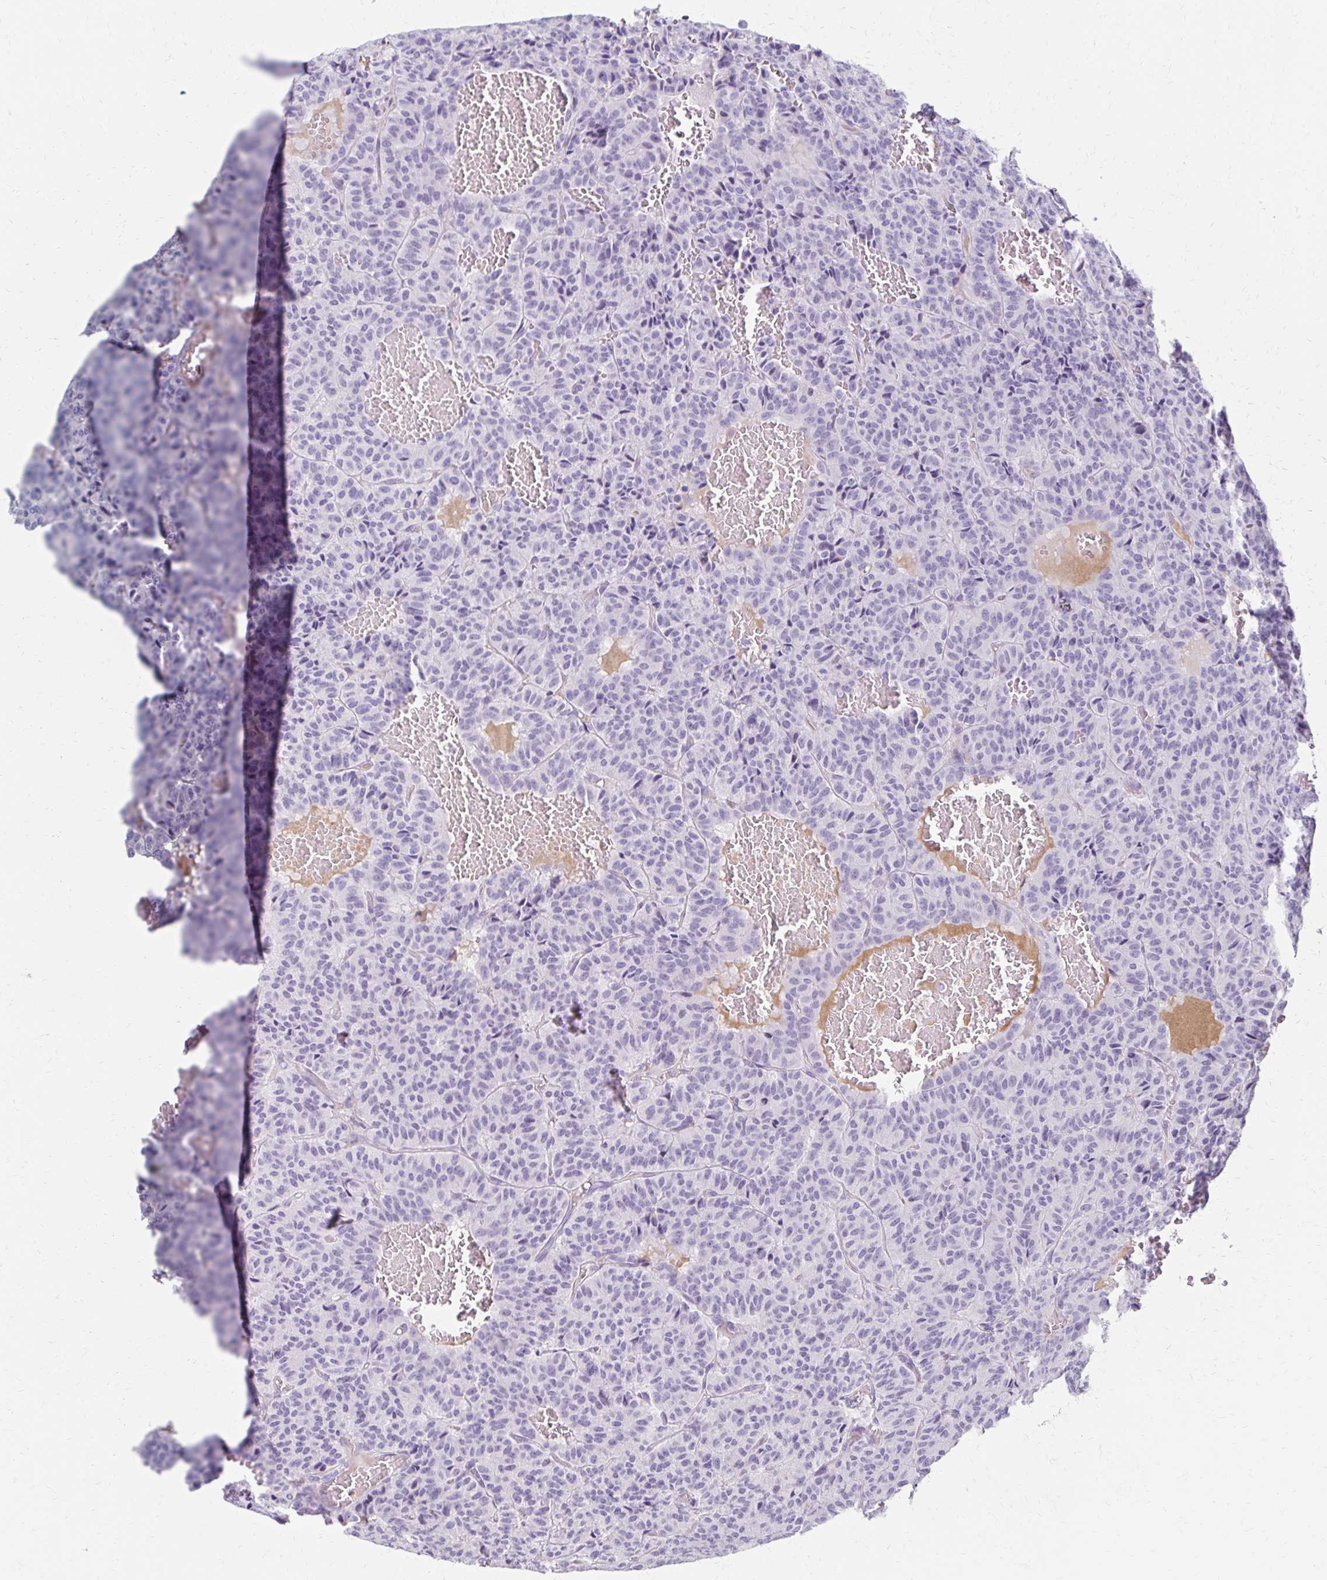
{"staining": {"intensity": "negative", "quantity": "none", "location": "none"}, "tissue": "carcinoid", "cell_type": "Tumor cells", "image_type": "cancer", "snomed": [{"axis": "morphology", "description": "Carcinoid, malignant, NOS"}, {"axis": "topography", "description": "Lung"}], "caption": "Tumor cells are negative for protein expression in human carcinoid. The staining is performed using DAB brown chromogen with nuclei counter-stained in using hematoxylin.", "gene": "BBS12", "patient": {"sex": "male", "age": 70}}